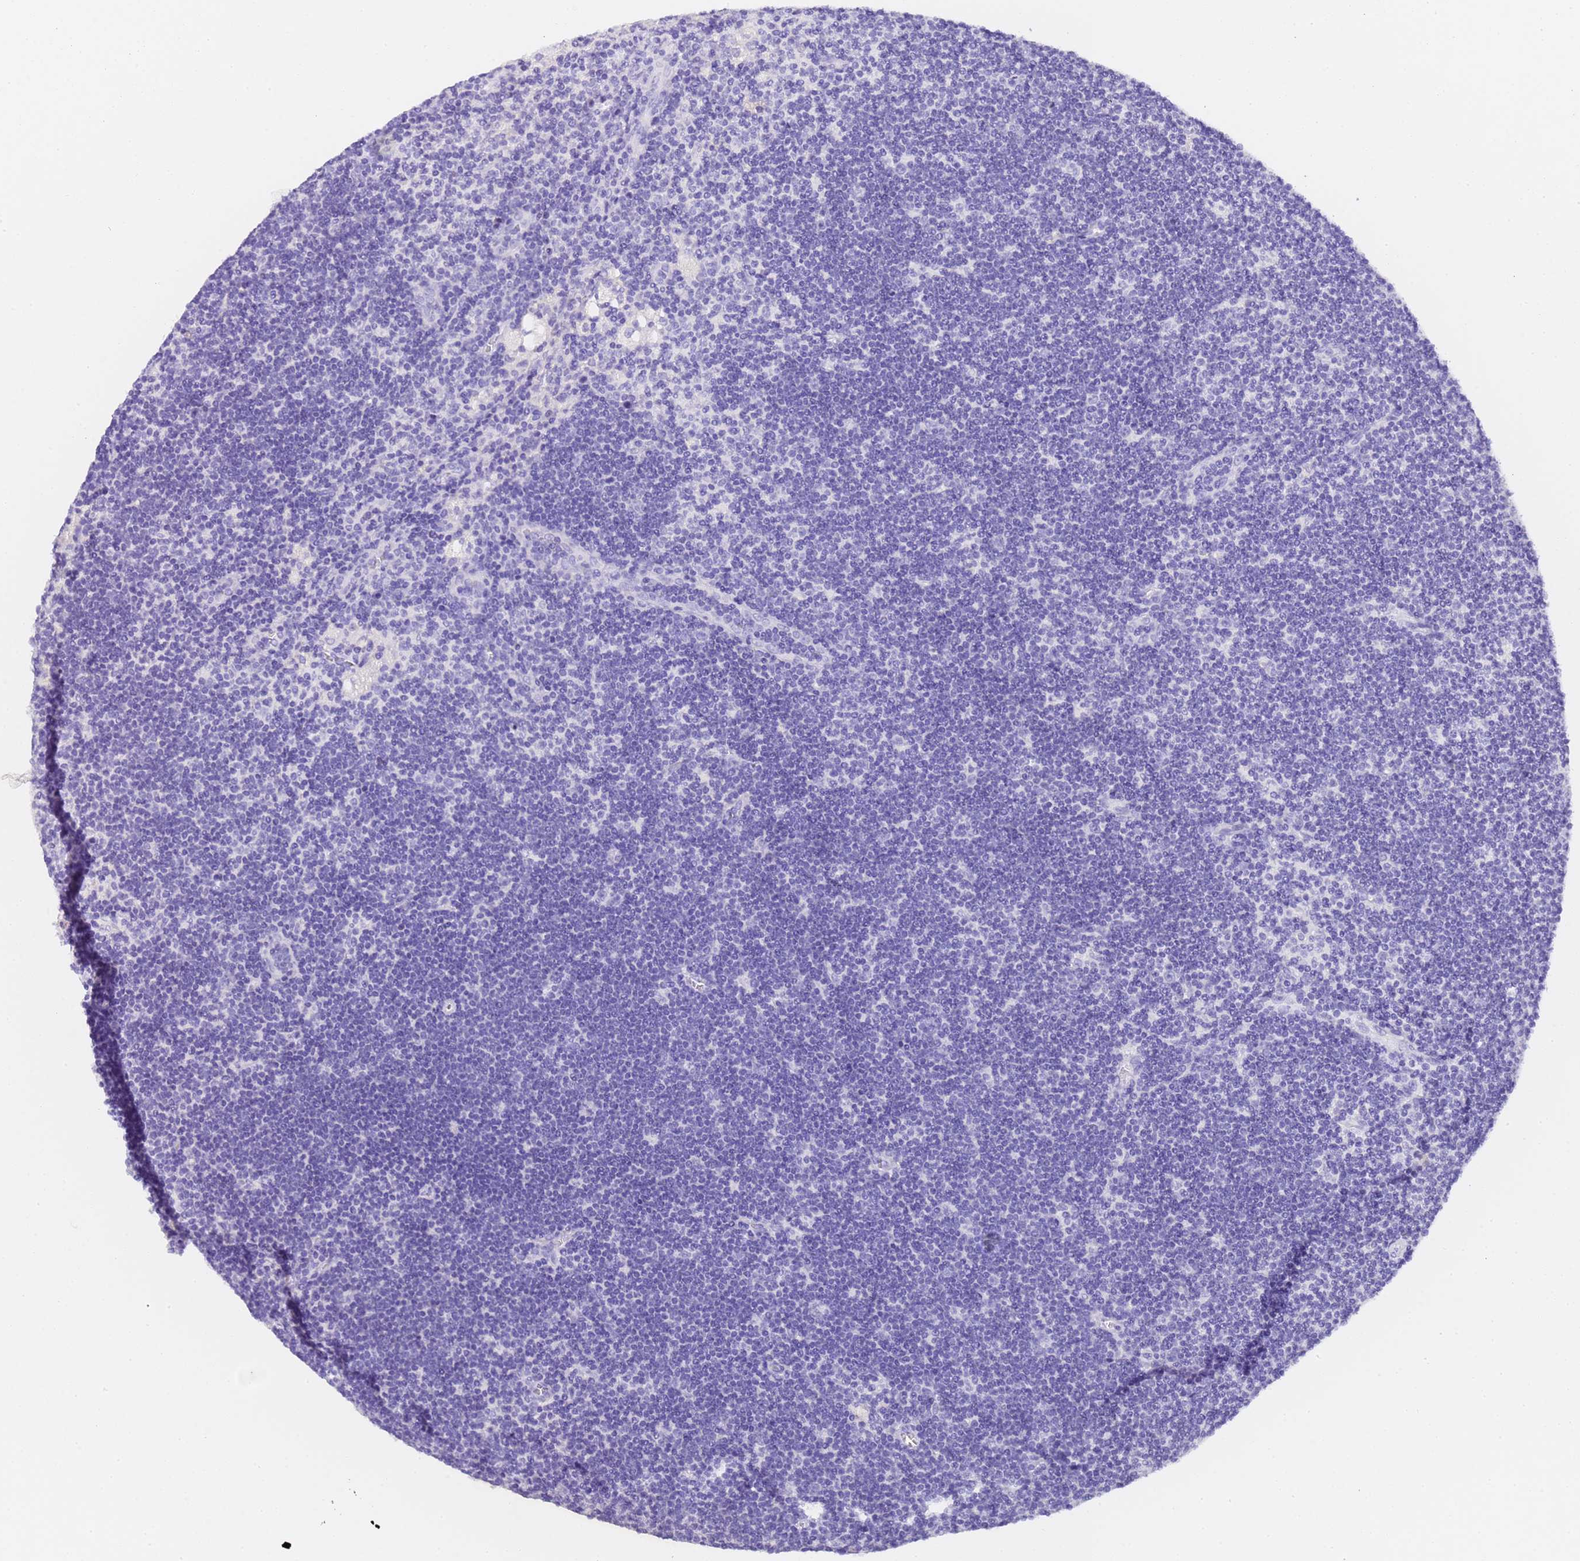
{"staining": {"intensity": "negative", "quantity": "none", "location": "none"}, "tissue": "lymph node", "cell_type": "Germinal center cells", "image_type": "normal", "snomed": [{"axis": "morphology", "description": "Normal tissue, NOS"}, {"axis": "topography", "description": "Lymph node"}], "caption": "IHC photomicrograph of unremarkable human lymph node stained for a protein (brown), which shows no expression in germinal center cells. (DAB (3,3'-diaminobenzidine) immunohistochemistry (IHC) visualized using brightfield microscopy, high magnification).", "gene": "GABRA1", "patient": {"sex": "male", "age": 24}}